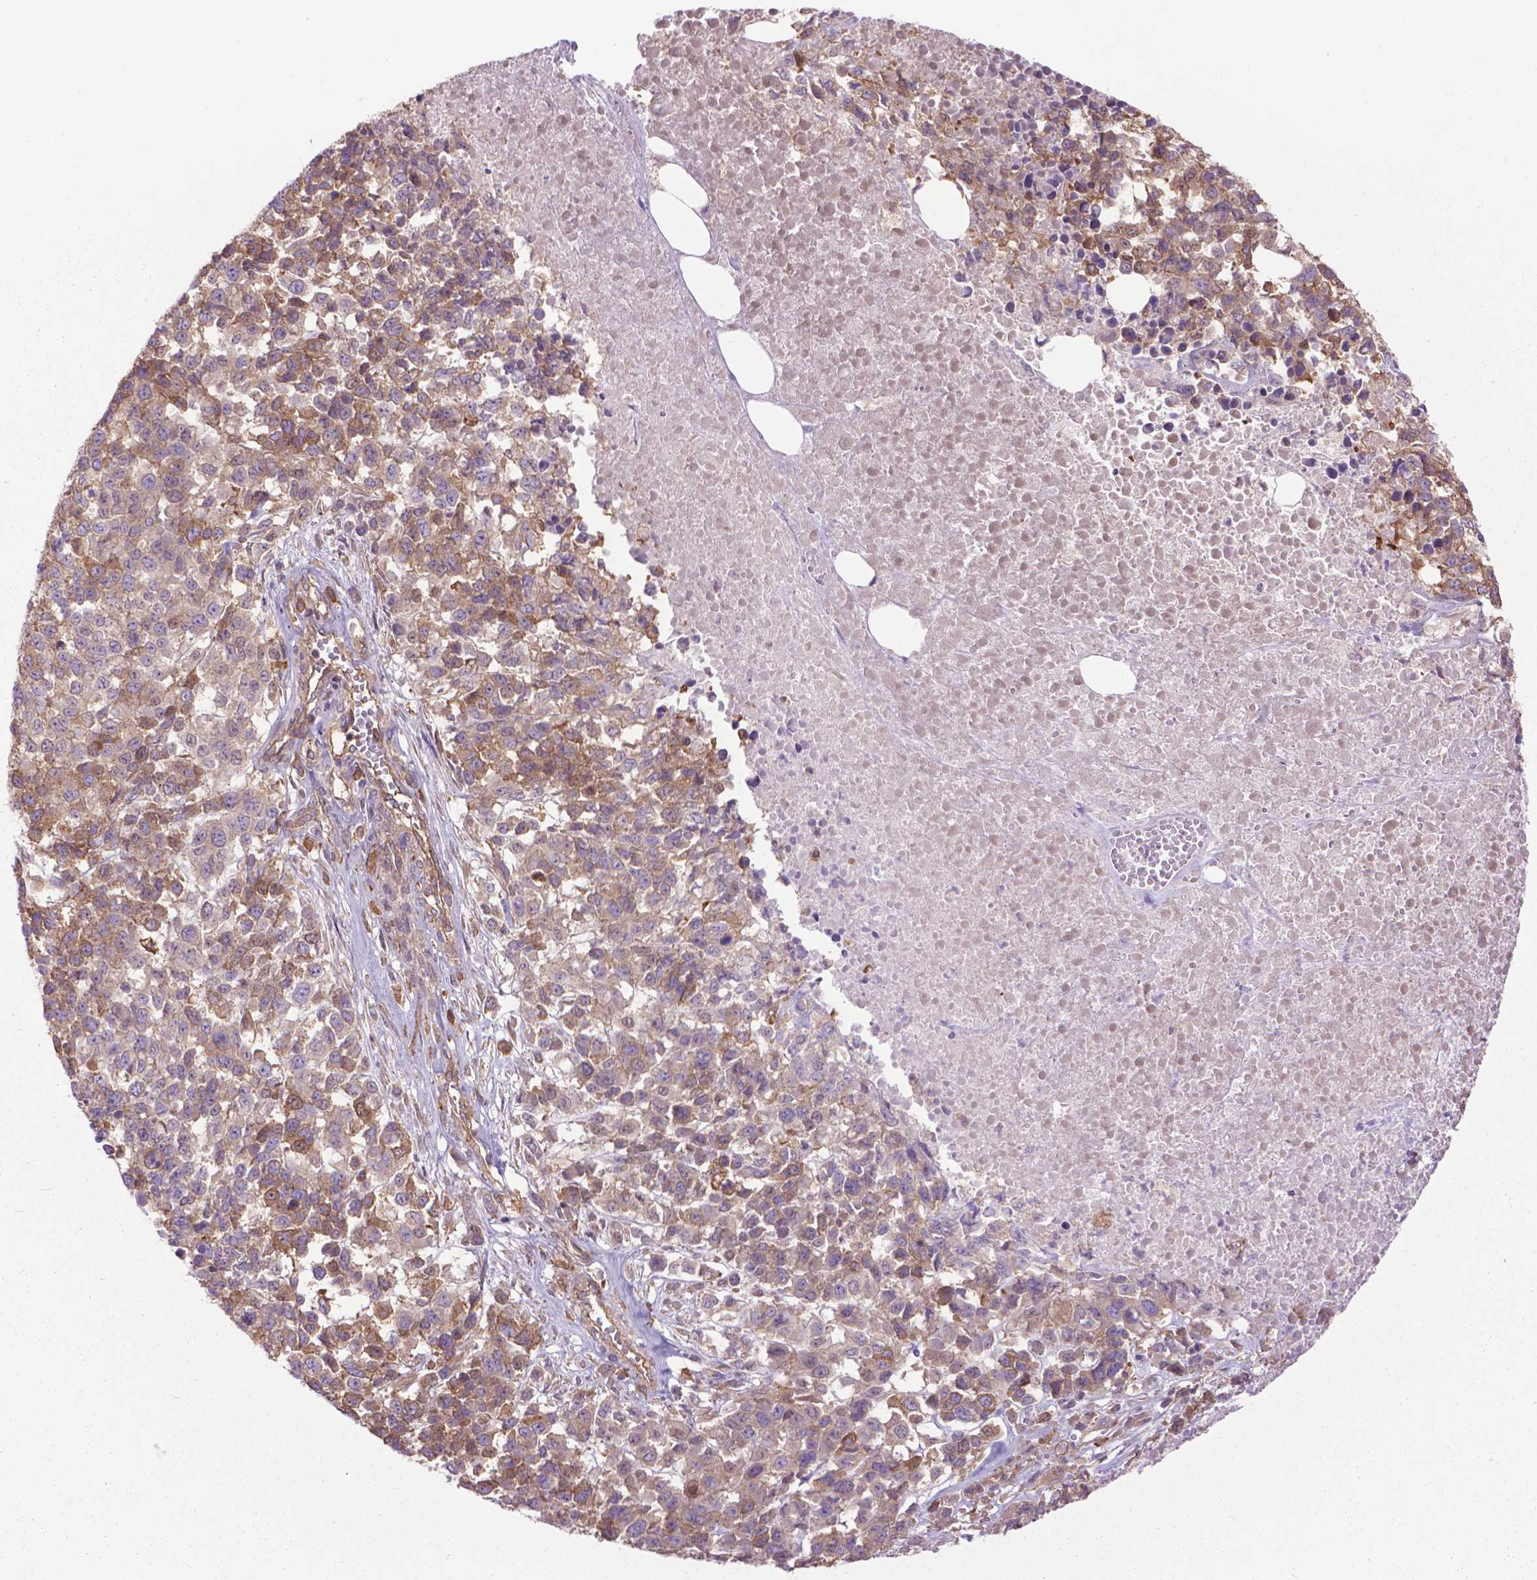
{"staining": {"intensity": "weak", "quantity": ">75%", "location": "cytoplasmic/membranous"}, "tissue": "melanoma", "cell_type": "Tumor cells", "image_type": "cancer", "snomed": [{"axis": "morphology", "description": "Malignant melanoma, Metastatic site"}, {"axis": "topography", "description": "Skin"}], "caption": "Protein analysis of melanoma tissue reveals weak cytoplasmic/membranous positivity in approximately >75% of tumor cells.", "gene": "CORO1B", "patient": {"sex": "male", "age": 84}}